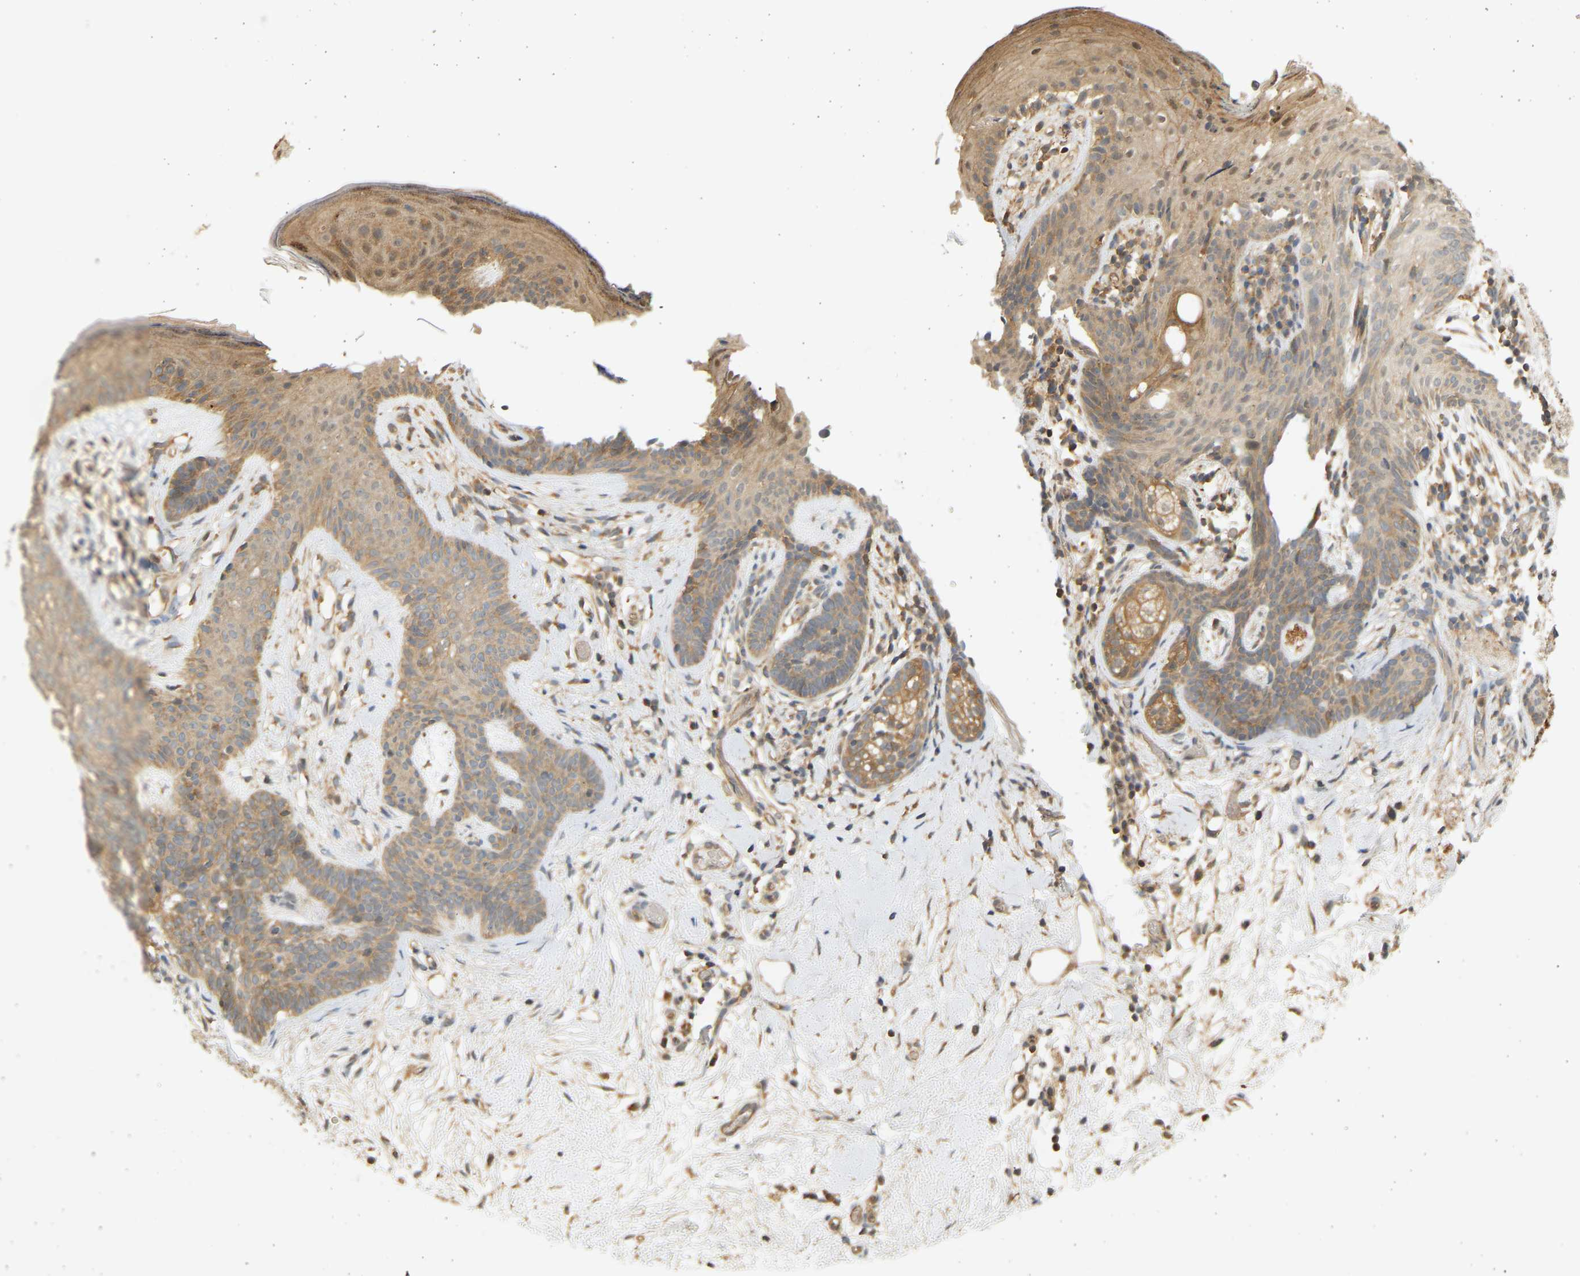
{"staining": {"intensity": "weak", "quantity": ">75%", "location": "cytoplasmic/membranous"}, "tissue": "skin cancer", "cell_type": "Tumor cells", "image_type": "cancer", "snomed": [{"axis": "morphology", "description": "Developmental malformation"}, {"axis": "morphology", "description": "Basal cell carcinoma"}, {"axis": "topography", "description": "Skin"}], "caption": "Brown immunohistochemical staining in skin cancer (basal cell carcinoma) demonstrates weak cytoplasmic/membranous expression in about >75% of tumor cells.", "gene": "B4GALT6", "patient": {"sex": "female", "age": 62}}